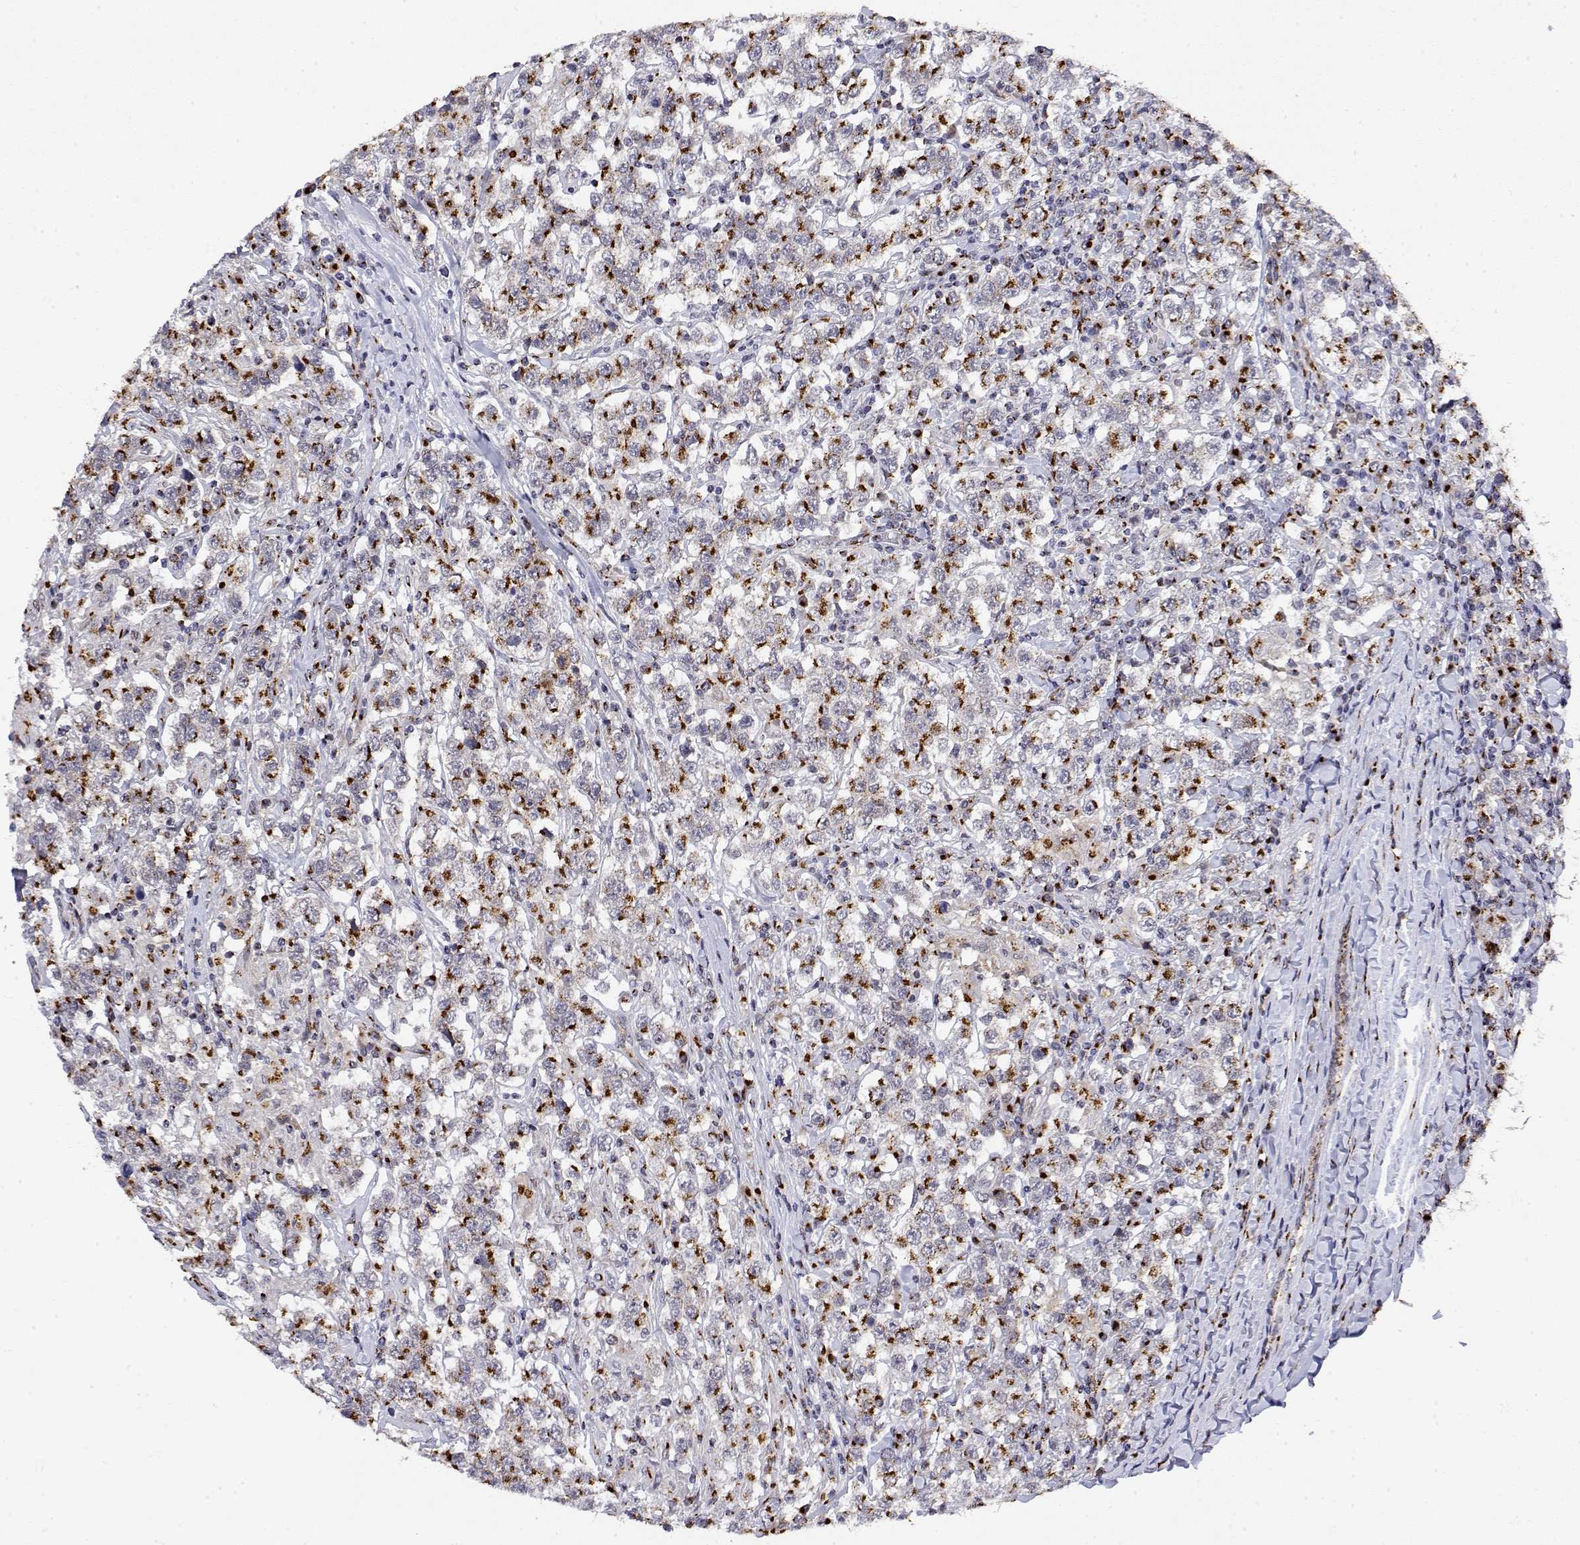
{"staining": {"intensity": "strong", "quantity": "25%-75%", "location": "cytoplasmic/membranous"}, "tissue": "testis cancer", "cell_type": "Tumor cells", "image_type": "cancer", "snomed": [{"axis": "morphology", "description": "Seminoma, NOS"}, {"axis": "morphology", "description": "Carcinoma, Embryonal, NOS"}, {"axis": "topography", "description": "Testis"}], "caption": "Immunohistochemical staining of human testis cancer (seminoma) shows high levels of strong cytoplasmic/membranous protein staining in about 25%-75% of tumor cells.", "gene": "YIPF3", "patient": {"sex": "male", "age": 41}}